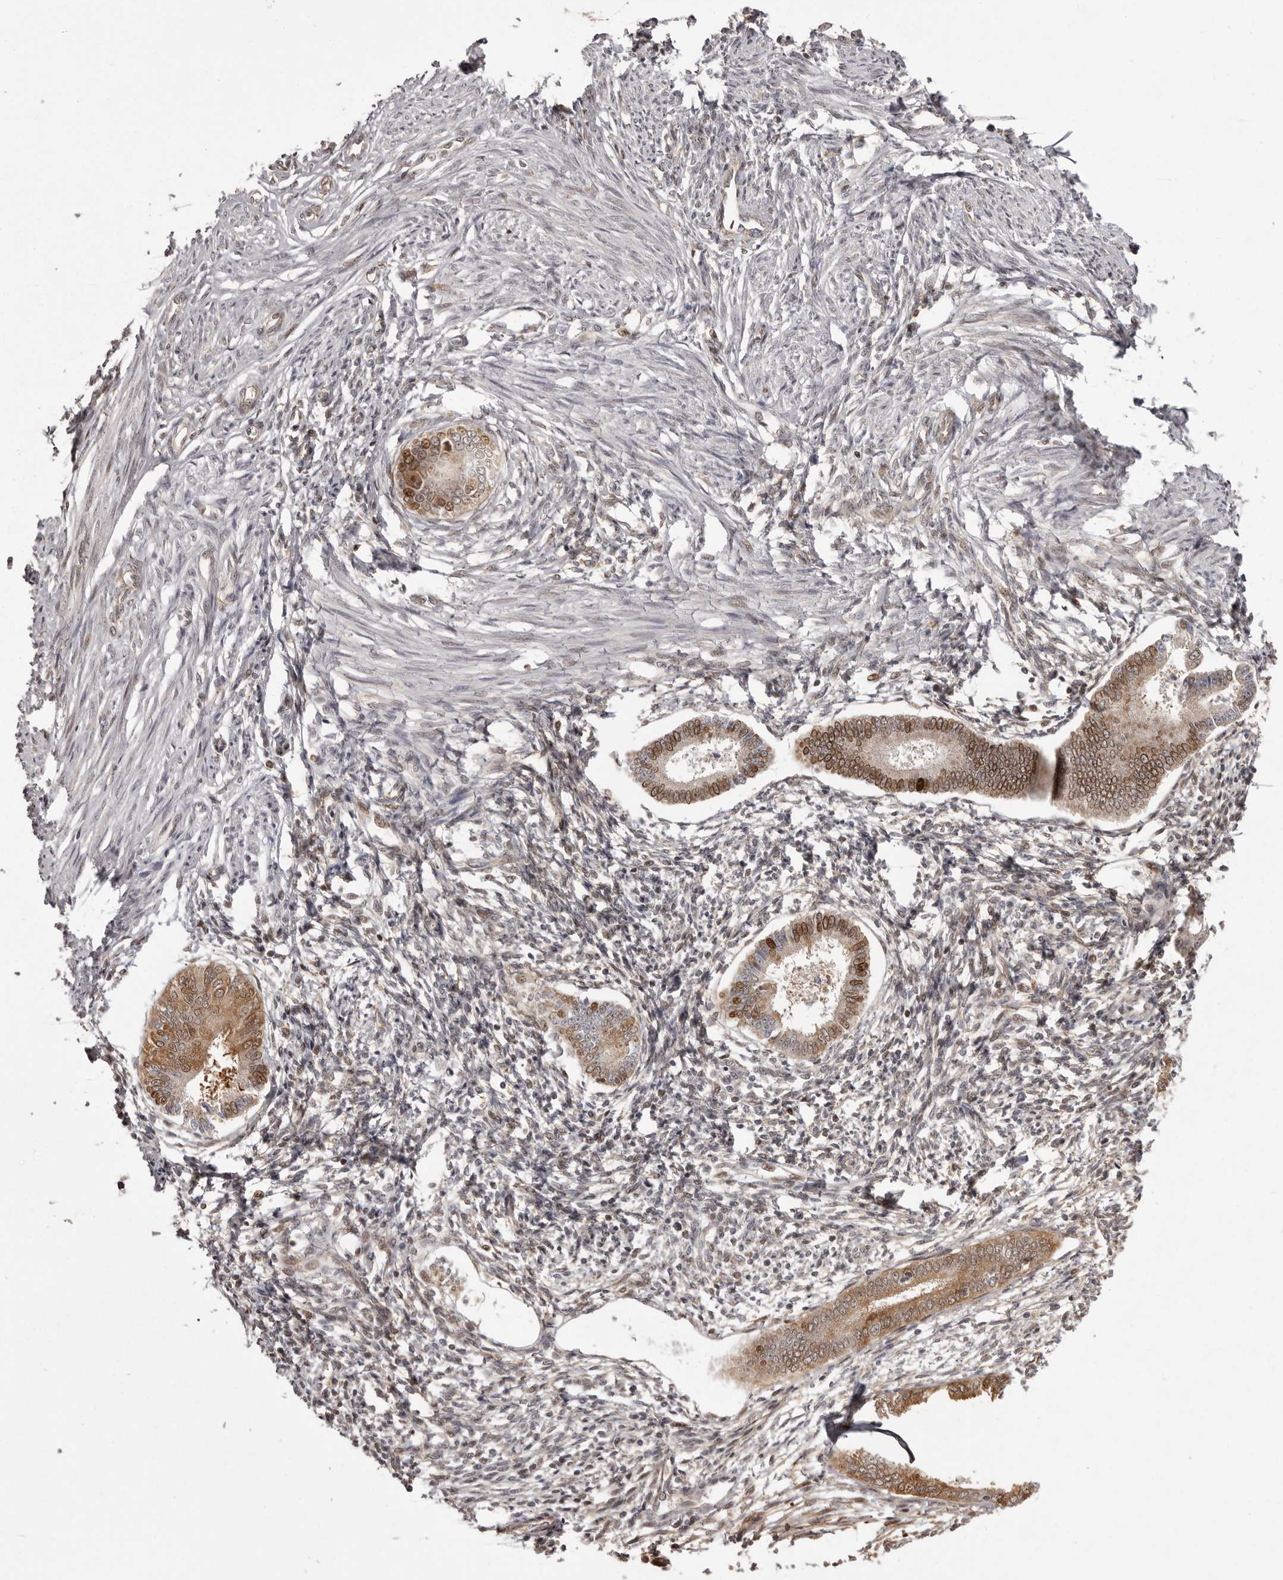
{"staining": {"intensity": "weak", "quantity": "25%-75%", "location": "cytoplasmic/membranous"}, "tissue": "endometrium", "cell_type": "Cells in endometrial stroma", "image_type": "normal", "snomed": [{"axis": "morphology", "description": "Normal tissue, NOS"}, {"axis": "topography", "description": "Endometrium"}], "caption": "Immunohistochemistry (IHC) (DAB (3,3'-diaminobenzidine)) staining of unremarkable endometrium reveals weak cytoplasmic/membranous protein expression in approximately 25%-75% of cells in endometrial stroma.", "gene": "GFOD1", "patient": {"sex": "female", "age": 56}}